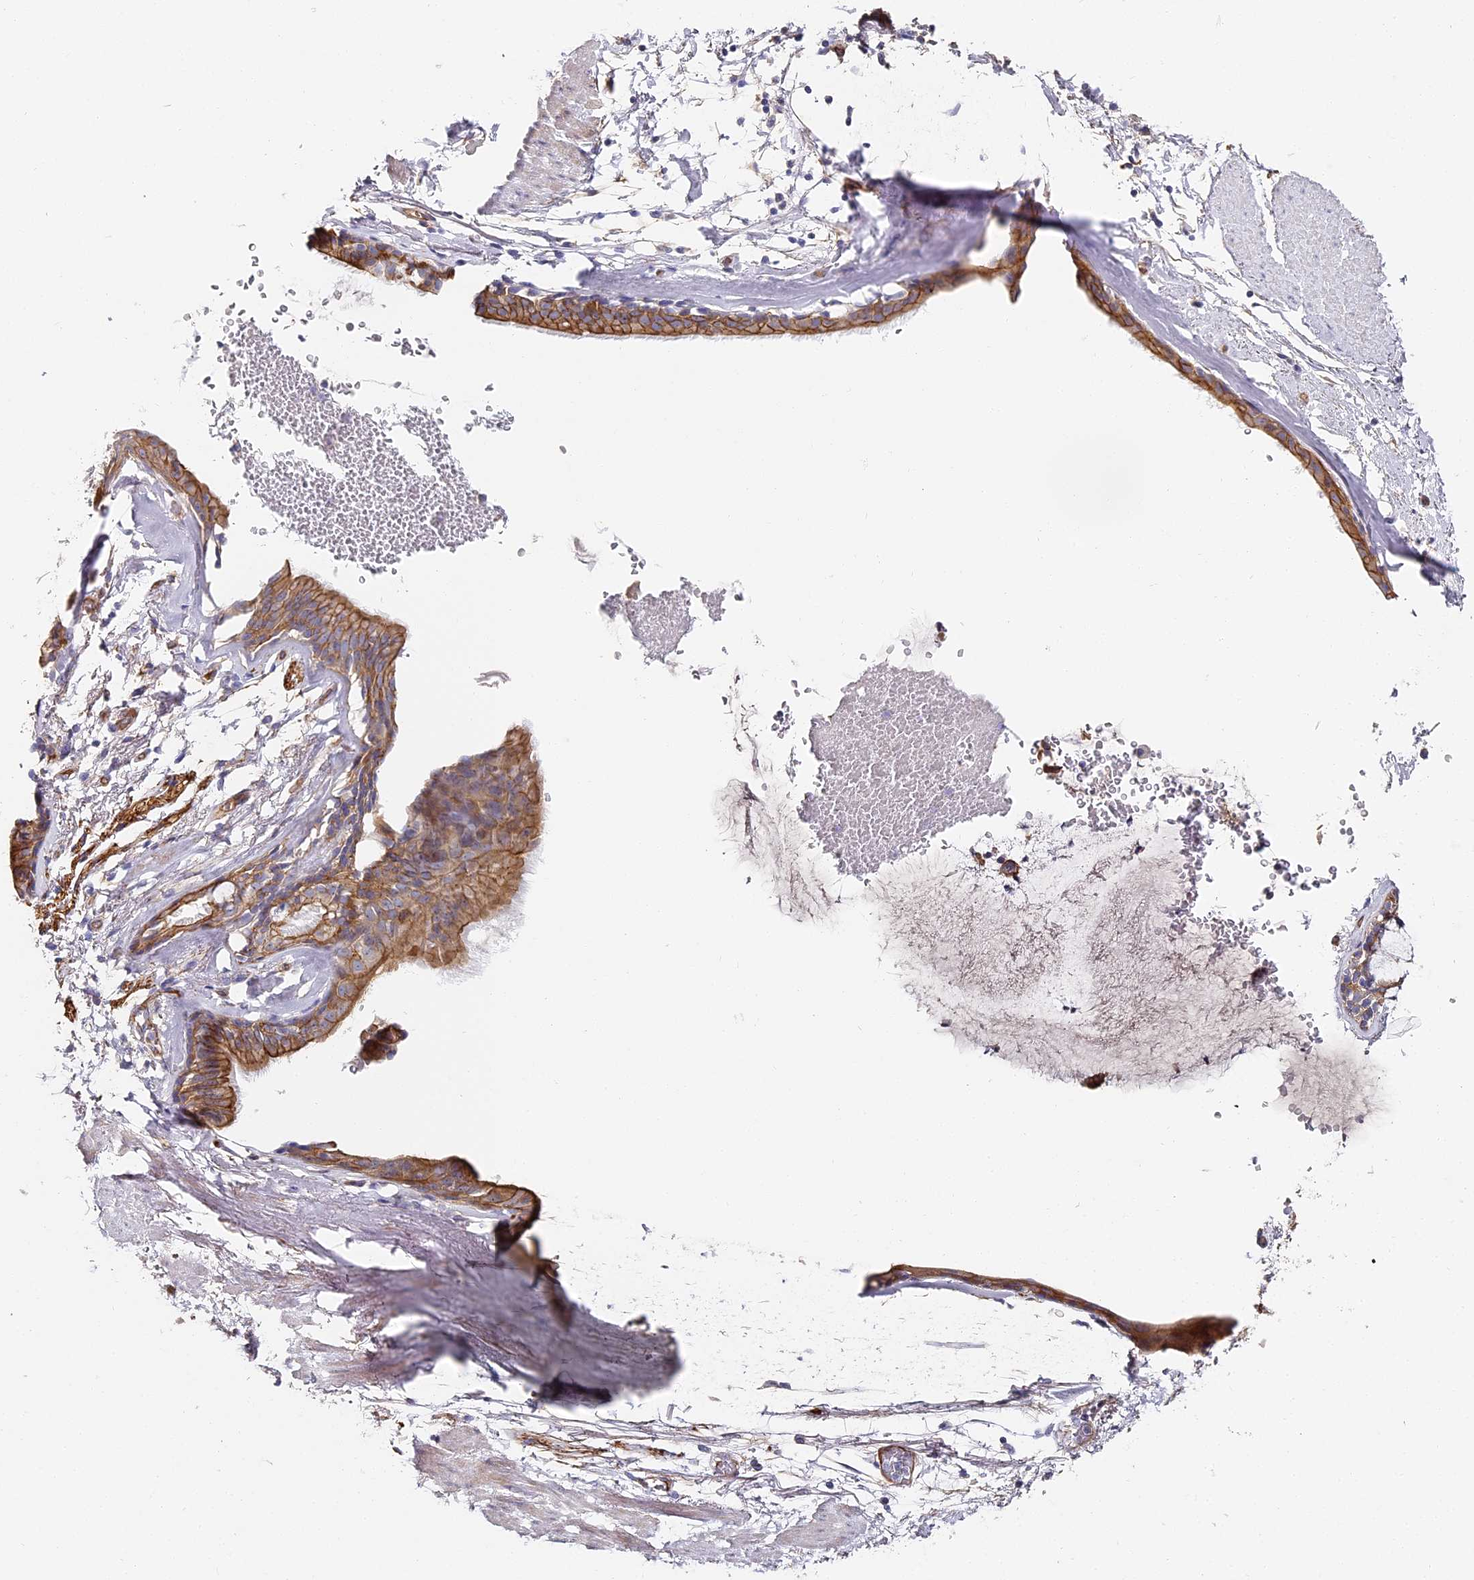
{"staining": {"intensity": "negative", "quantity": "none", "location": "none"}, "tissue": "adipose tissue", "cell_type": "Adipocytes", "image_type": "normal", "snomed": [{"axis": "morphology", "description": "Normal tissue, NOS"}, {"axis": "topography", "description": "Cartilage tissue"}], "caption": "This is an immunohistochemistry (IHC) photomicrograph of benign adipose tissue. There is no positivity in adipocytes.", "gene": "CCDC30", "patient": {"sex": "female", "age": 63}}